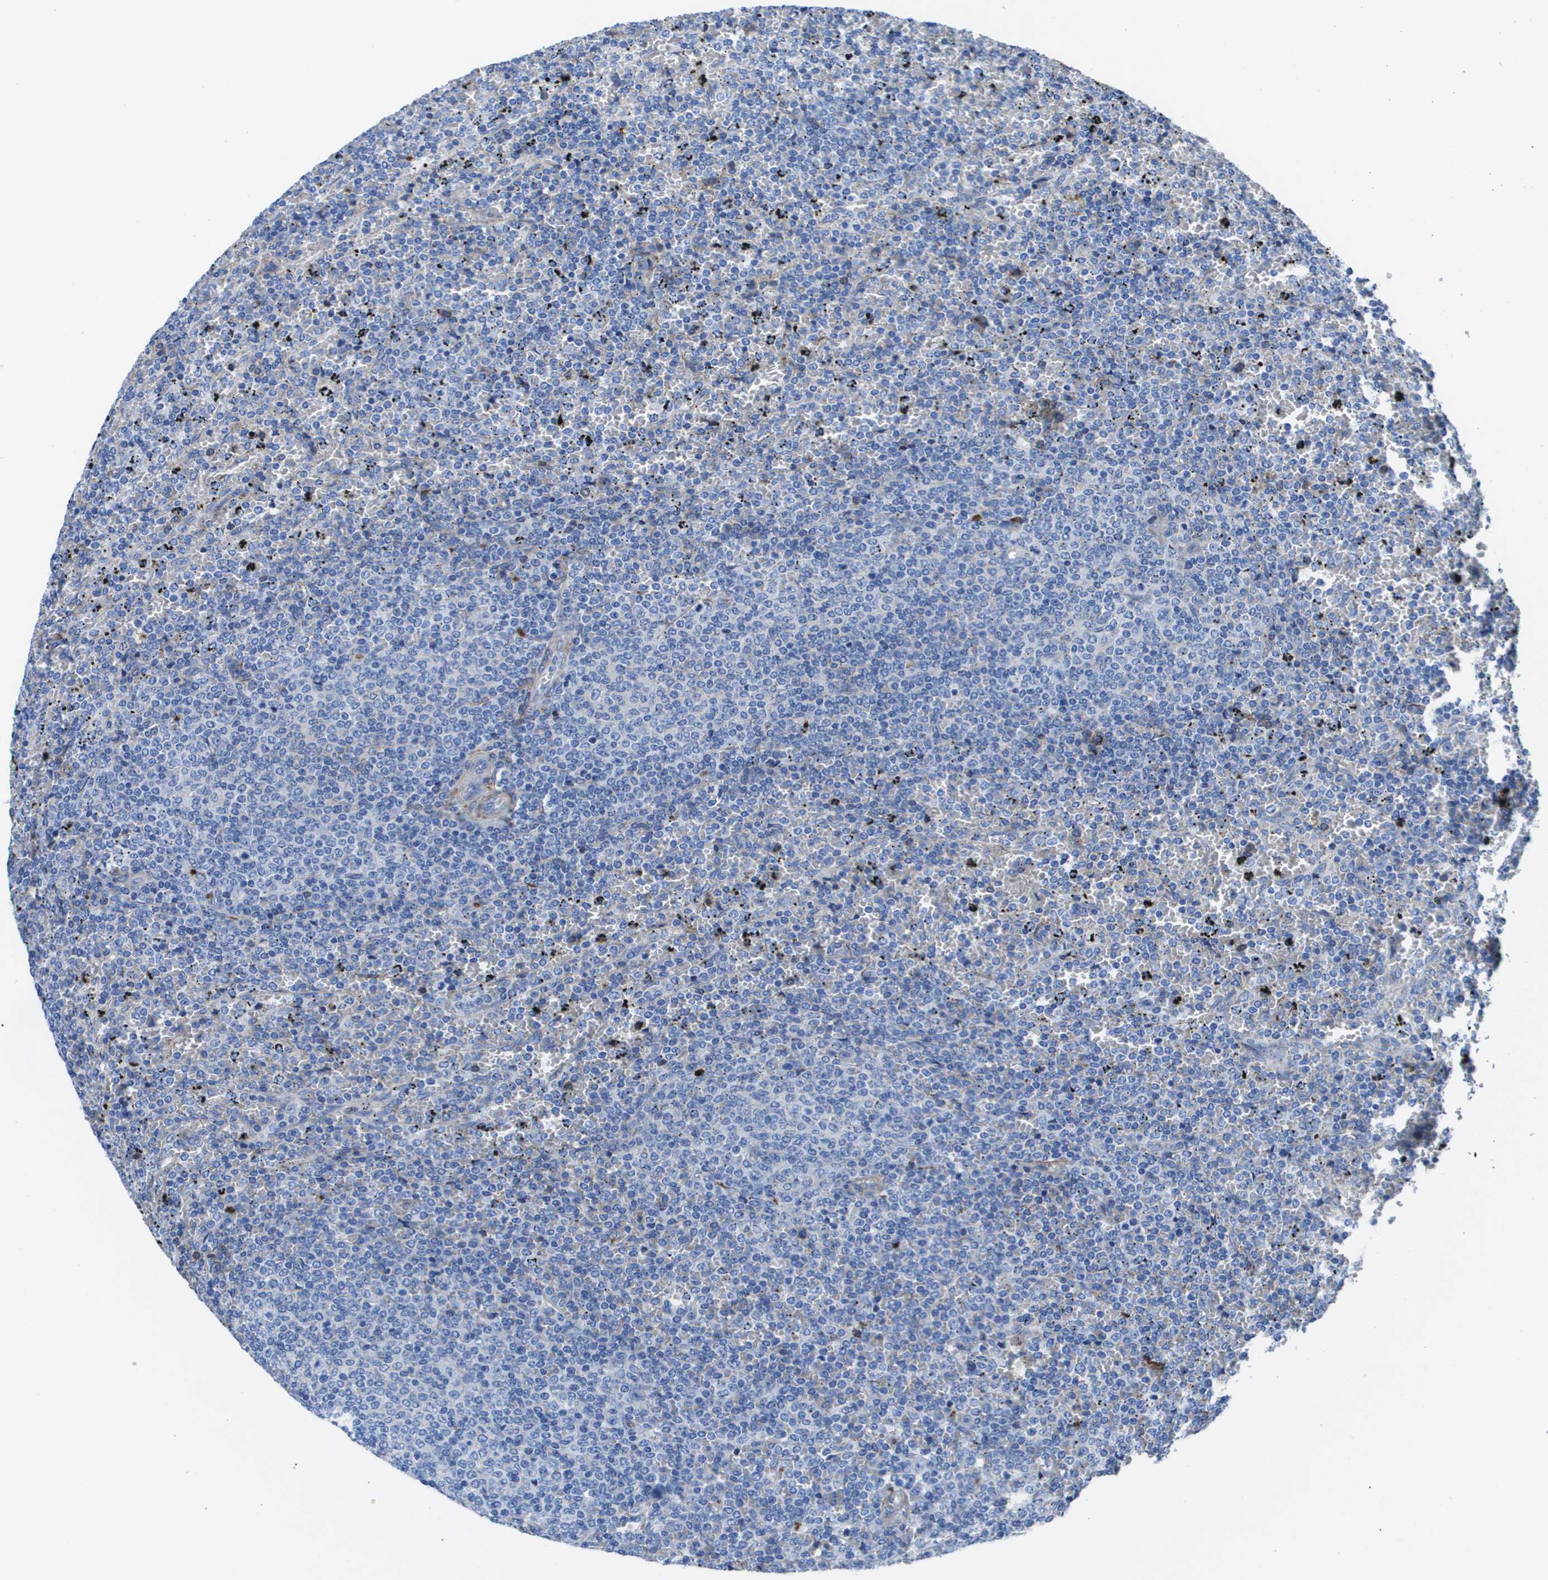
{"staining": {"intensity": "negative", "quantity": "none", "location": "none"}, "tissue": "lymphoma", "cell_type": "Tumor cells", "image_type": "cancer", "snomed": [{"axis": "morphology", "description": "Malignant lymphoma, non-Hodgkin's type, Low grade"}, {"axis": "topography", "description": "Spleen"}], "caption": "The micrograph exhibits no significant staining in tumor cells of lymphoma.", "gene": "VTN", "patient": {"sex": "female", "age": 77}}